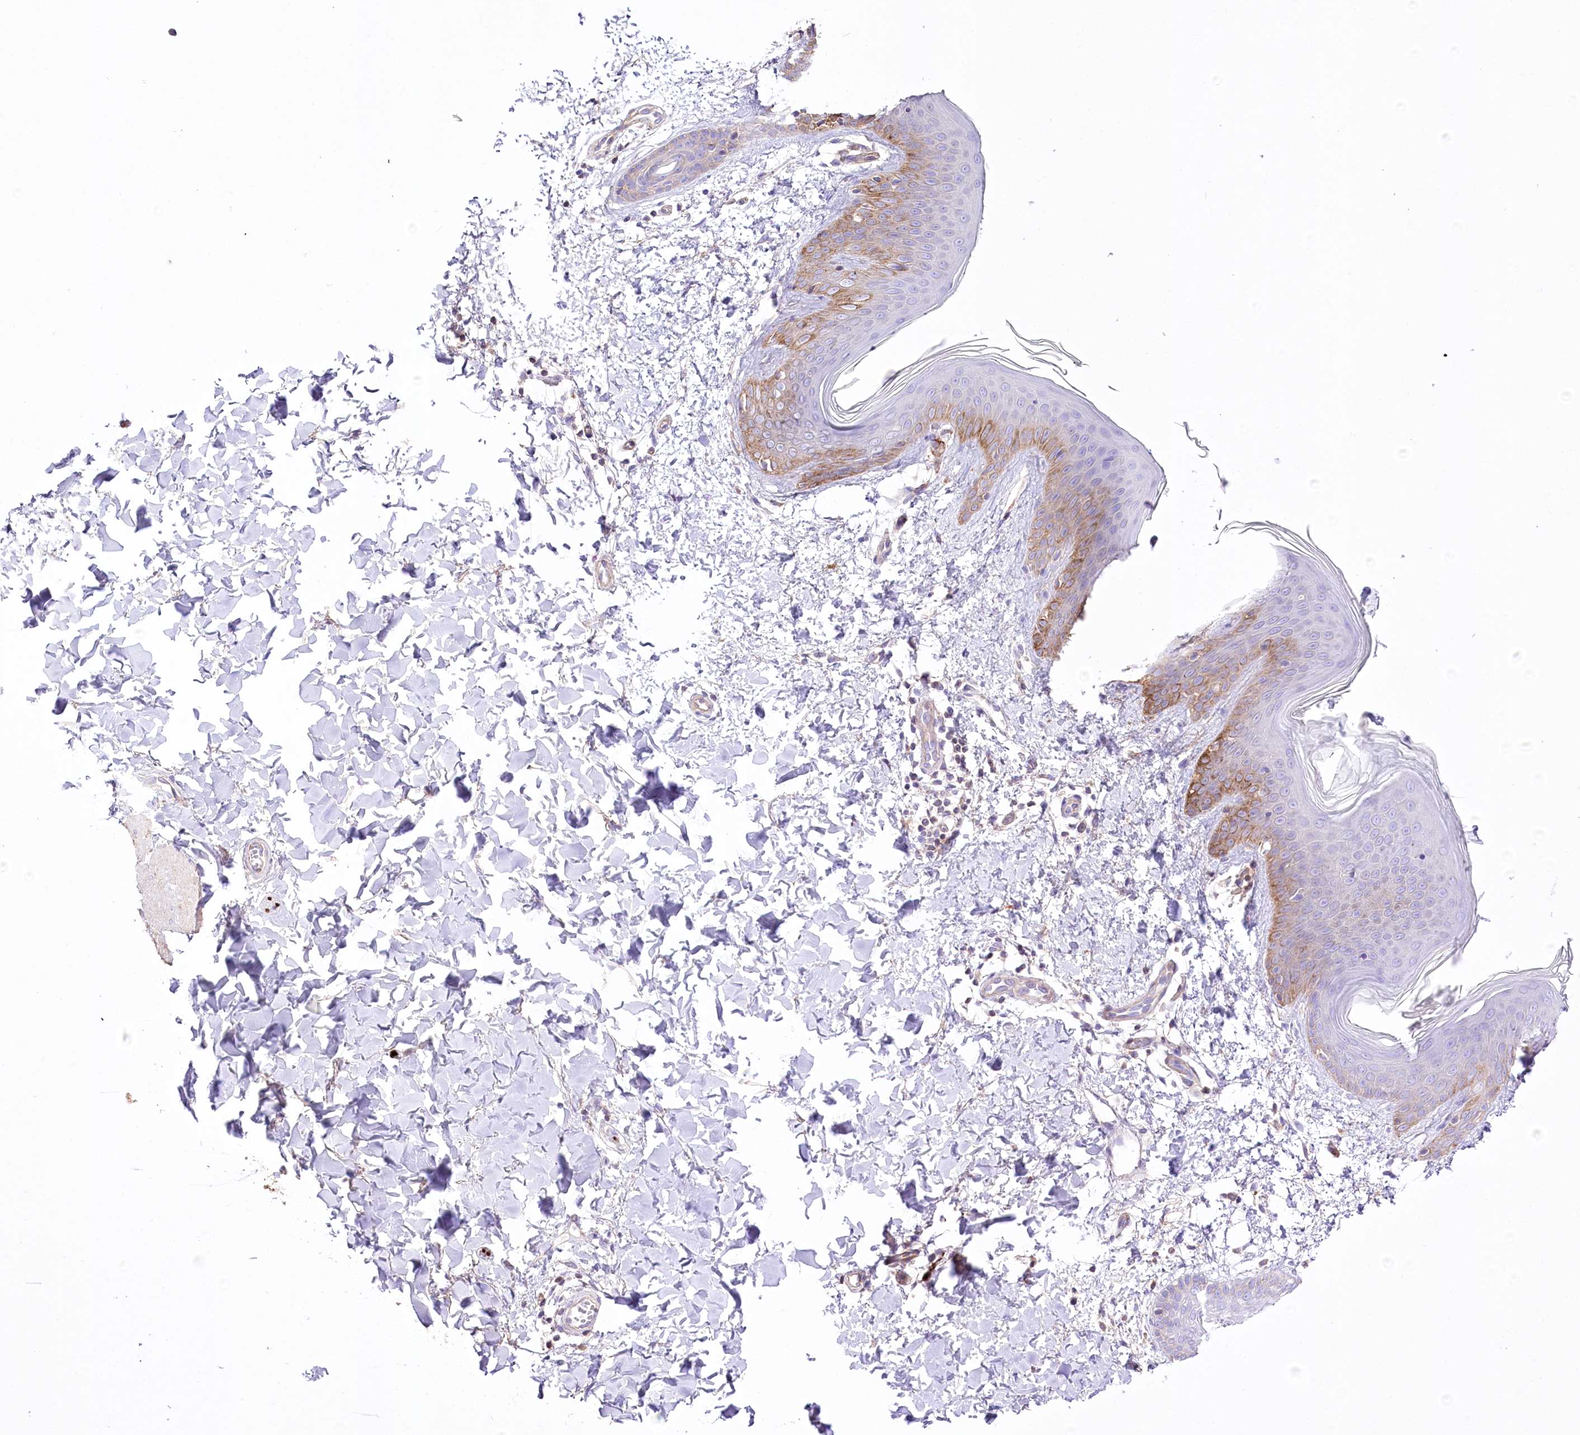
{"staining": {"intensity": "weak", "quantity": ">75%", "location": "cytoplasmic/membranous"}, "tissue": "skin", "cell_type": "Fibroblasts", "image_type": "normal", "snomed": [{"axis": "morphology", "description": "Normal tissue, NOS"}, {"axis": "topography", "description": "Skin"}], "caption": "Benign skin reveals weak cytoplasmic/membranous staining in approximately >75% of fibroblasts.", "gene": "FAM216A", "patient": {"sex": "male", "age": 36}}